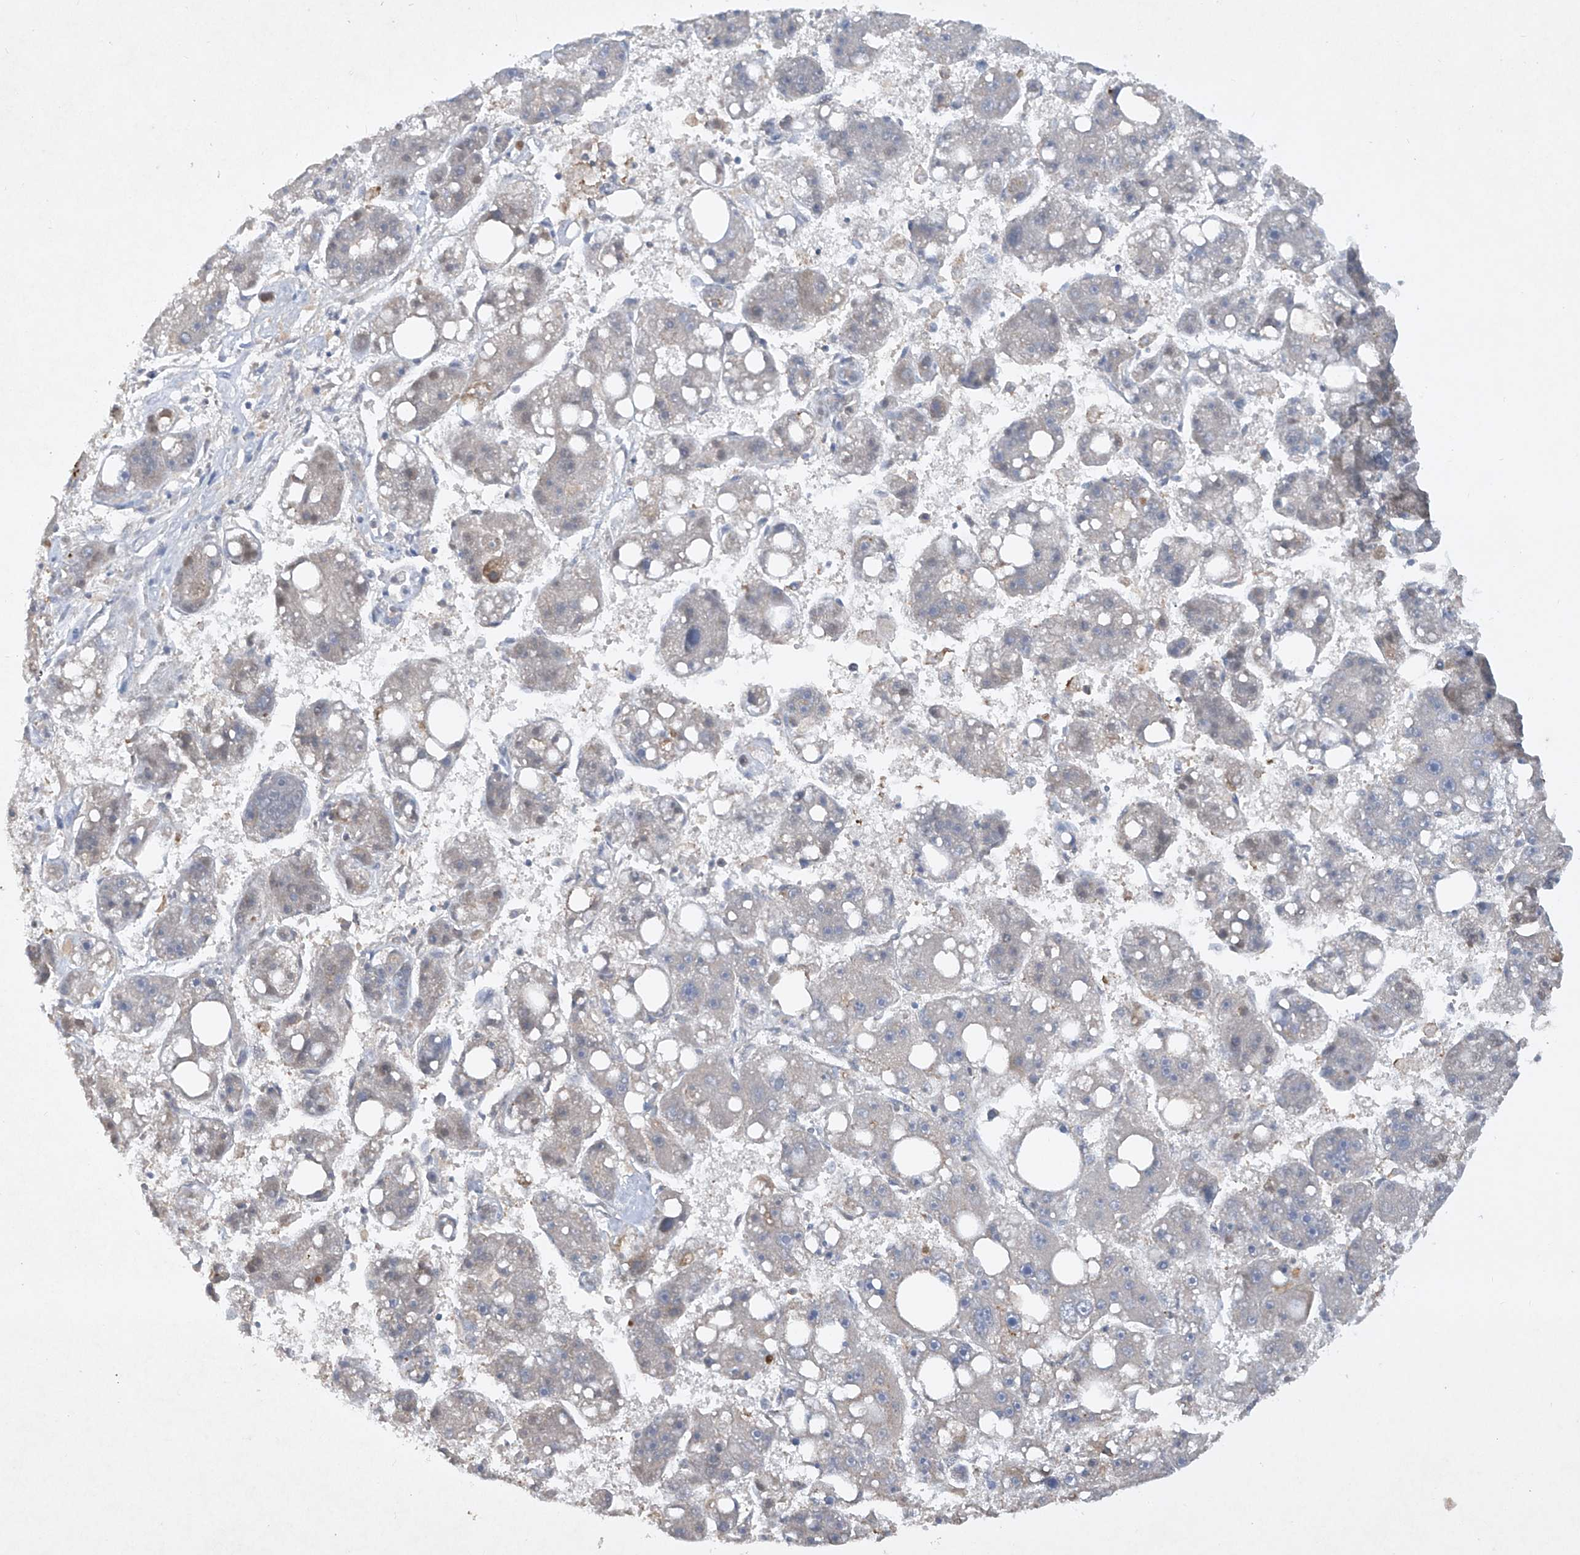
{"staining": {"intensity": "weak", "quantity": "<25%", "location": "cytoplasmic/membranous"}, "tissue": "liver cancer", "cell_type": "Tumor cells", "image_type": "cancer", "snomed": [{"axis": "morphology", "description": "Carcinoma, Hepatocellular, NOS"}, {"axis": "topography", "description": "Liver"}], "caption": "DAB immunohistochemical staining of human liver cancer (hepatocellular carcinoma) reveals no significant expression in tumor cells. (DAB (3,3'-diaminobenzidine) immunohistochemistry visualized using brightfield microscopy, high magnification).", "gene": "HAS3", "patient": {"sex": "female", "age": 61}}